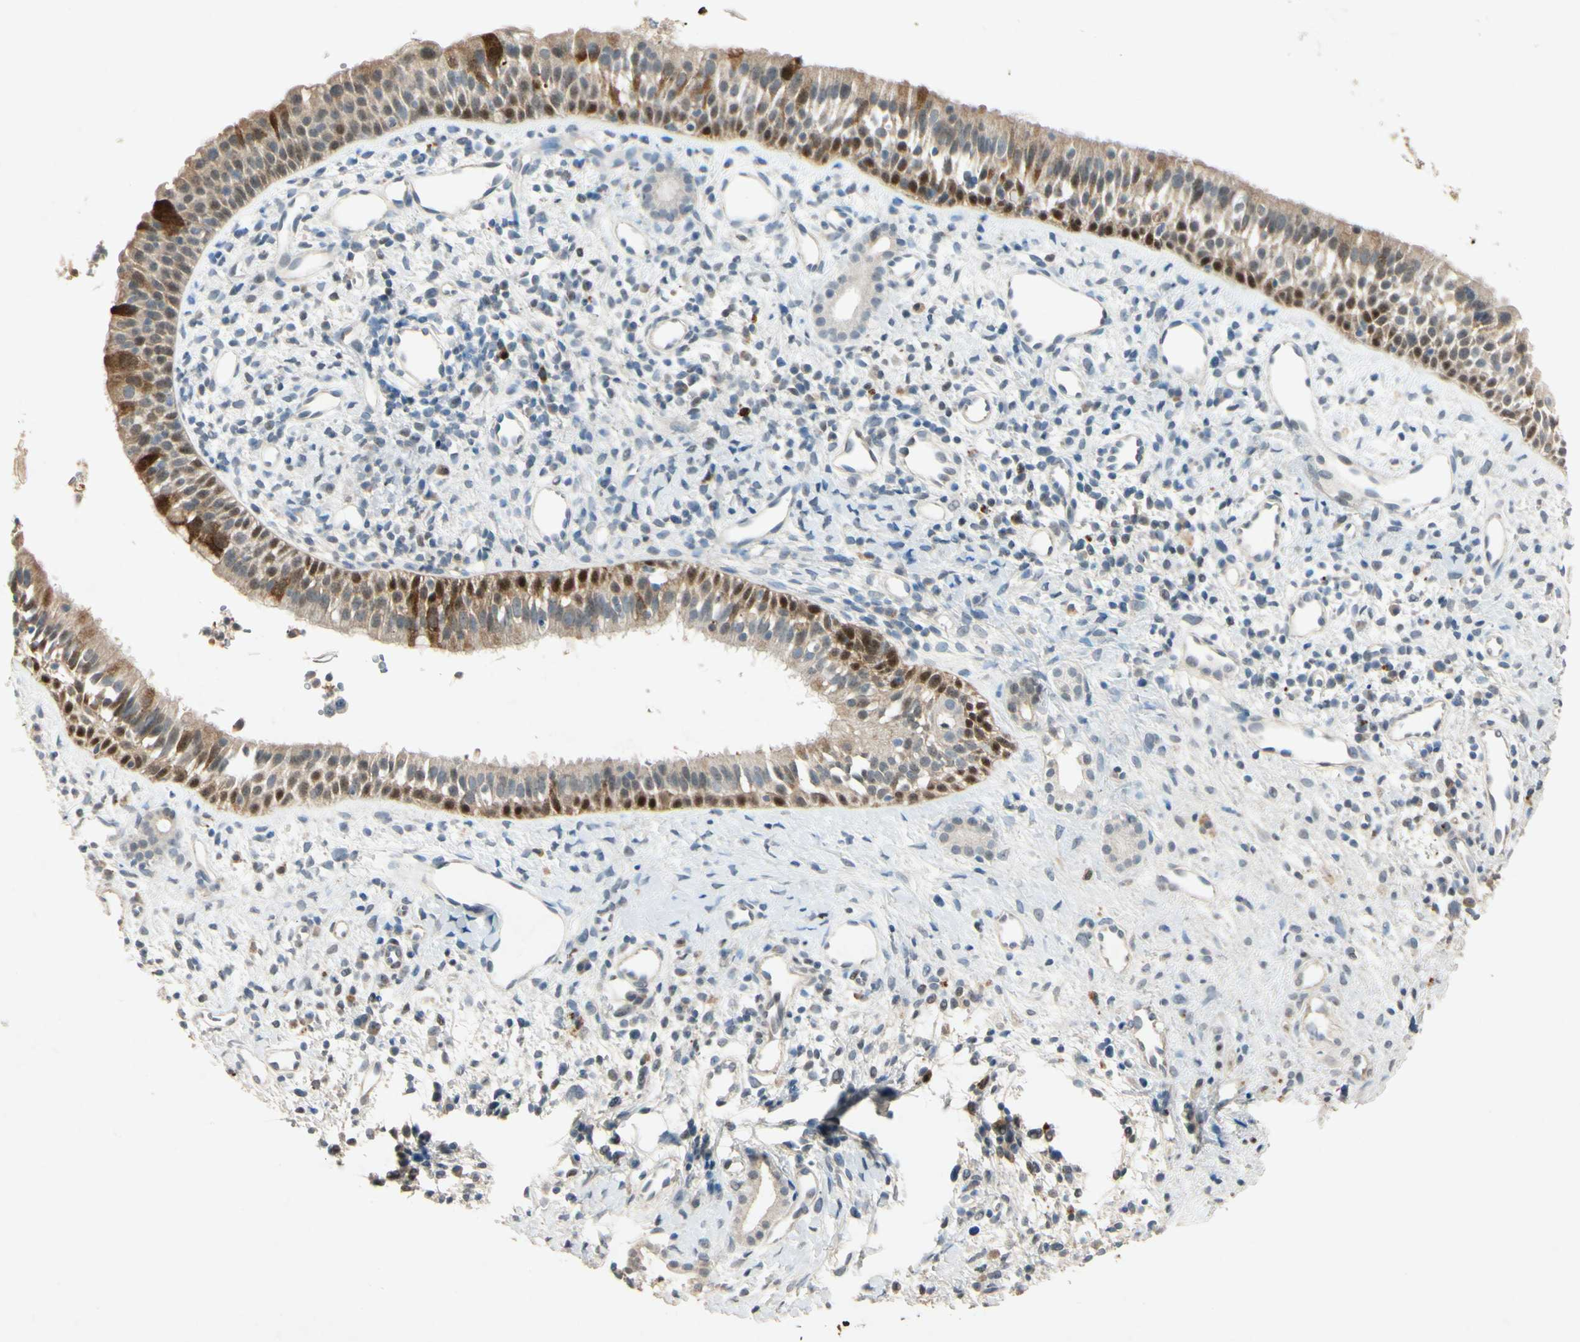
{"staining": {"intensity": "strong", "quantity": "25%-75%", "location": "cytoplasmic/membranous,nuclear"}, "tissue": "nasopharynx", "cell_type": "Respiratory epithelial cells", "image_type": "normal", "snomed": [{"axis": "morphology", "description": "Normal tissue, NOS"}, {"axis": "topography", "description": "Nasopharynx"}], "caption": "High-power microscopy captured an IHC micrograph of unremarkable nasopharynx, revealing strong cytoplasmic/membranous,nuclear staining in approximately 25%-75% of respiratory epithelial cells.", "gene": "HSPA1B", "patient": {"sex": "male", "age": 22}}